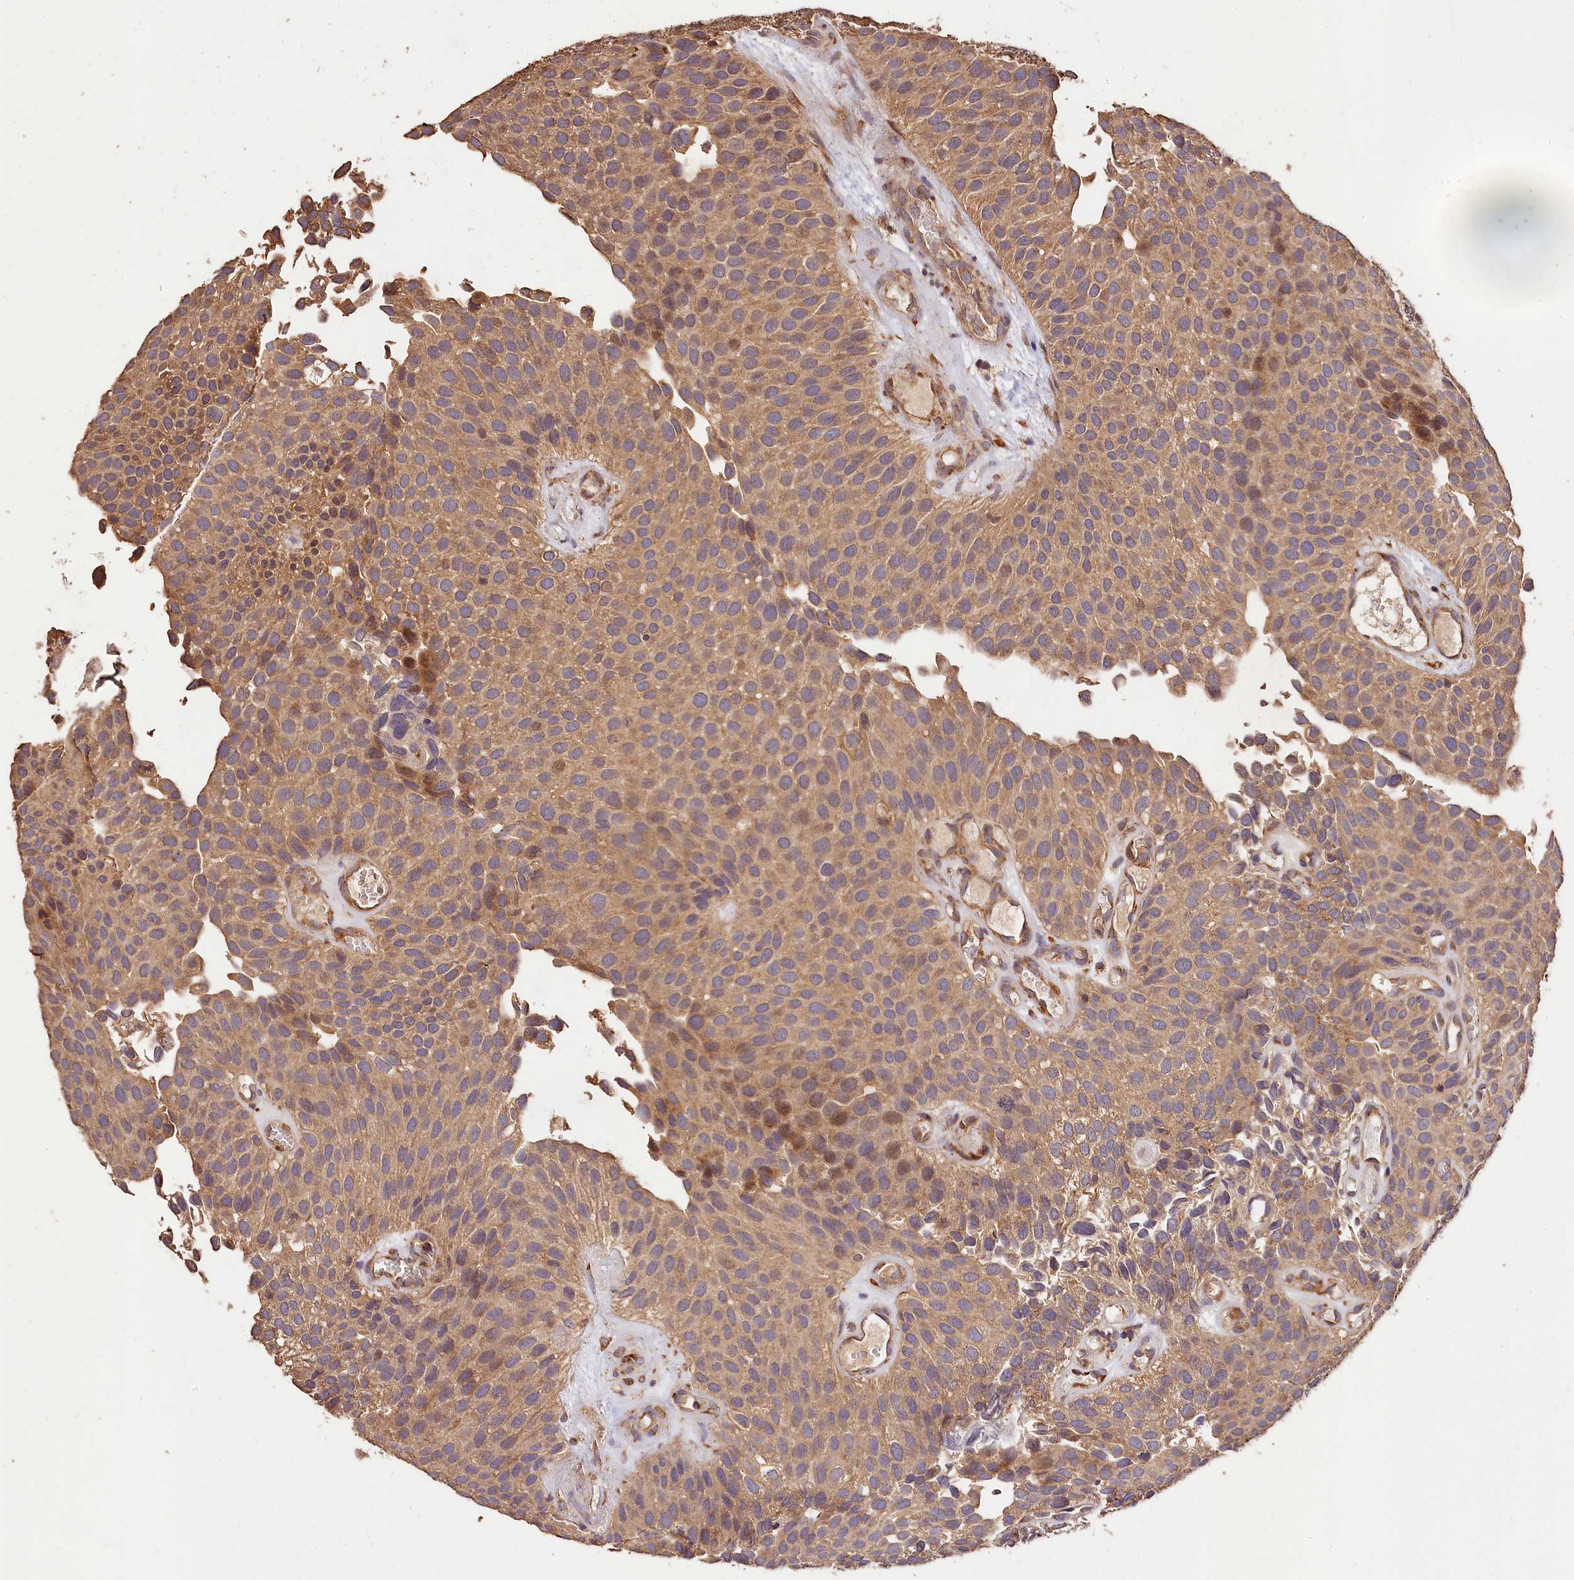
{"staining": {"intensity": "moderate", "quantity": ">75%", "location": "cytoplasmic/membranous"}, "tissue": "urothelial cancer", "cell_type": "Tumor cells", "image_type": "cancer", "snomed": [{"axis": "morphology", "description": "Urothelial carcinoma, Low grade"}, {"axis": "topography", "description": "Urinary bladder"}], "caption": "IHC image of urothelial cancer stained for a protein (brown), which displays medium levels of moderate cytoplasmic/membranous positivity in approximately >75% of tumor cells.", "gene": "KPTN", "patient": {"sex": "male", "age": 89}}